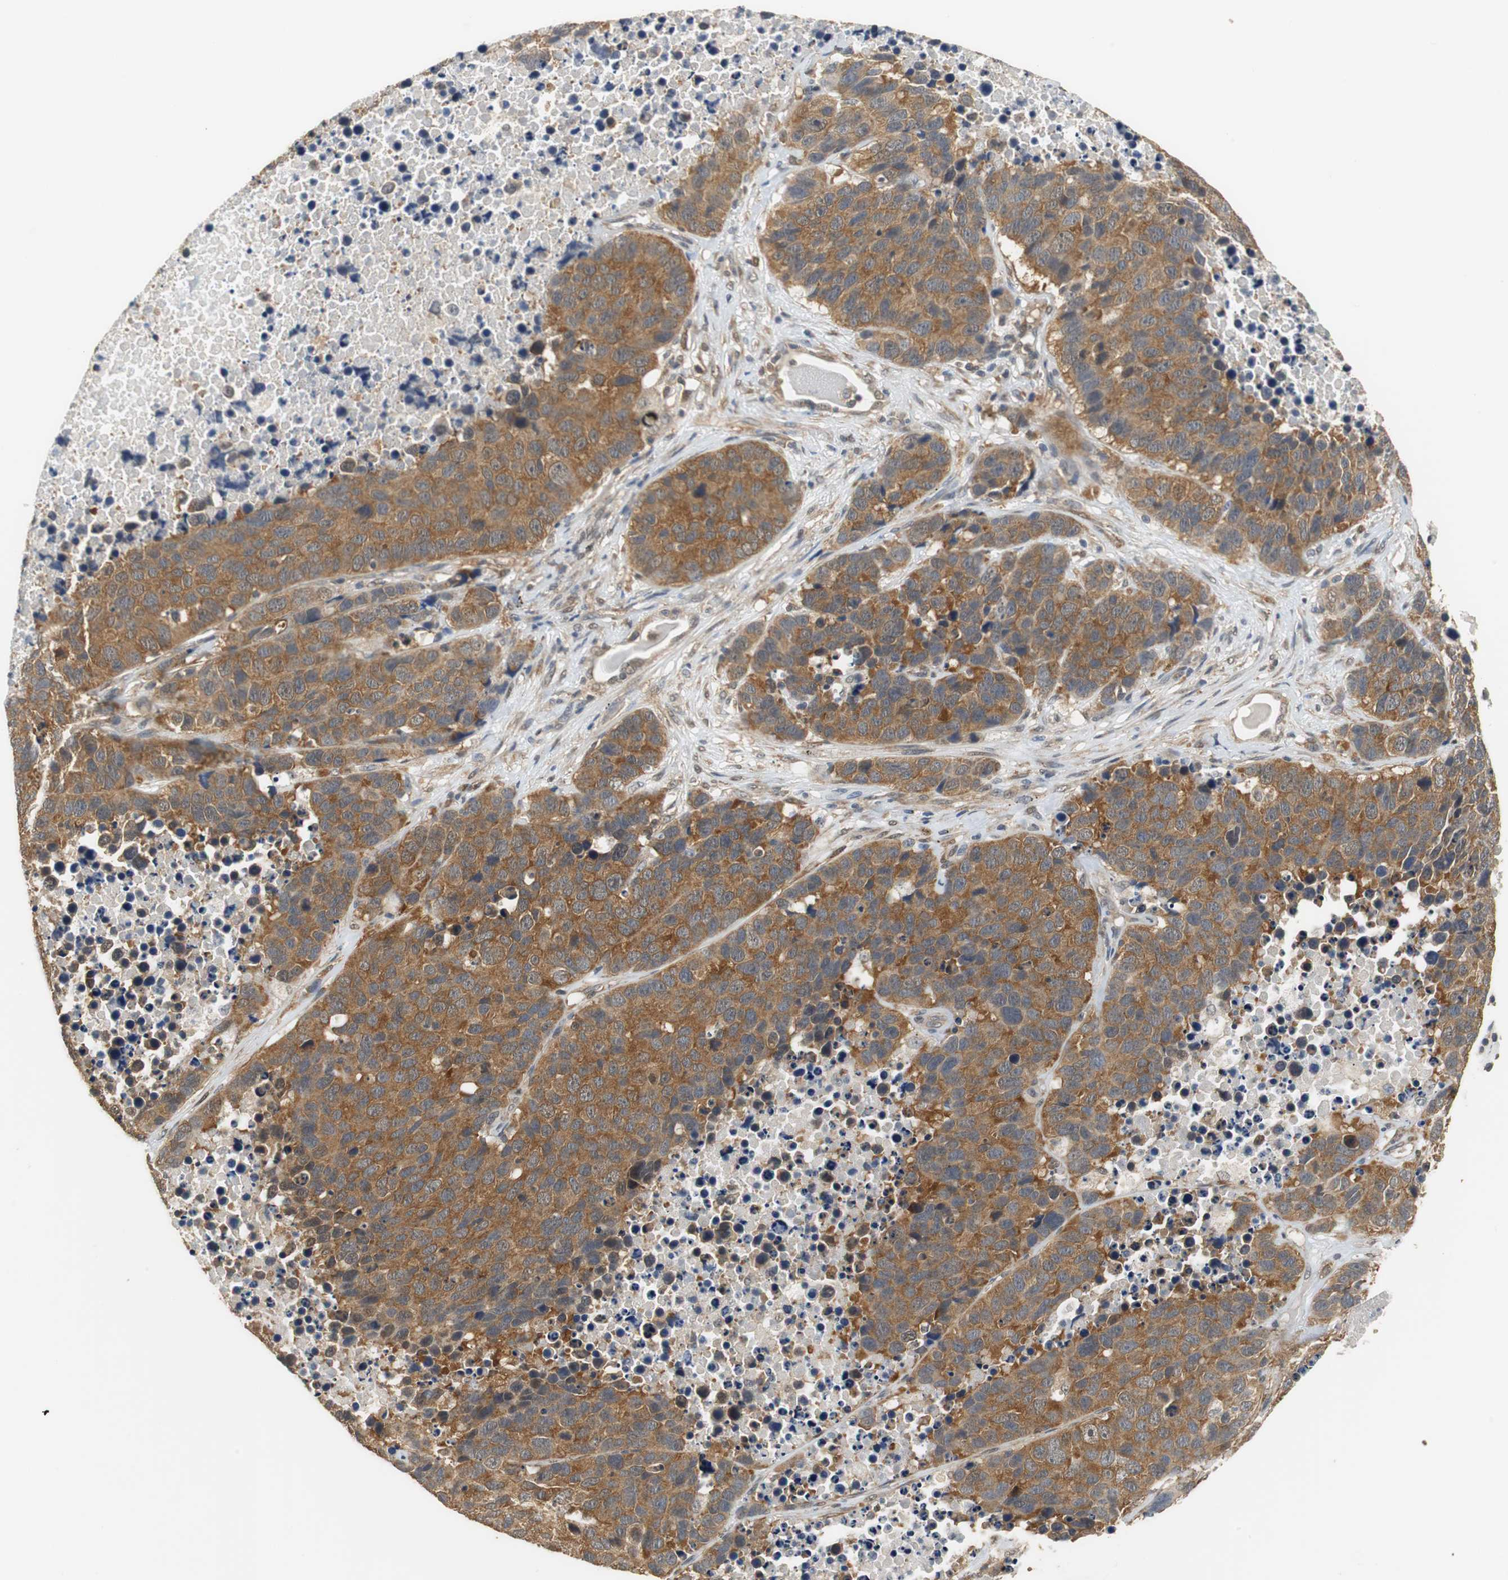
{"staining": {"intensity": "strong", "quantity": ">75%", "location": "cytoplasmic/membranous"}, "tissue": "carcinoid", "cell_type": "Tumor cells", "image_type": "cancer", "snomed": [{"axis": "morphology", "description": "Carcinoid, malignant, NOS"}, {"axis": "topography", "description": "Lung"}], "caption": "Immunohistochemical staining of carcinoid (malignant) reveals high levels of strong cytoplasmic/membranous positivity in approximately >75% of tumor cells. (Brightfield microscopy of DAB IHC at high magnification).", "gene": "UBQLN2", "patient": {"sex": "male", "age": 60}}